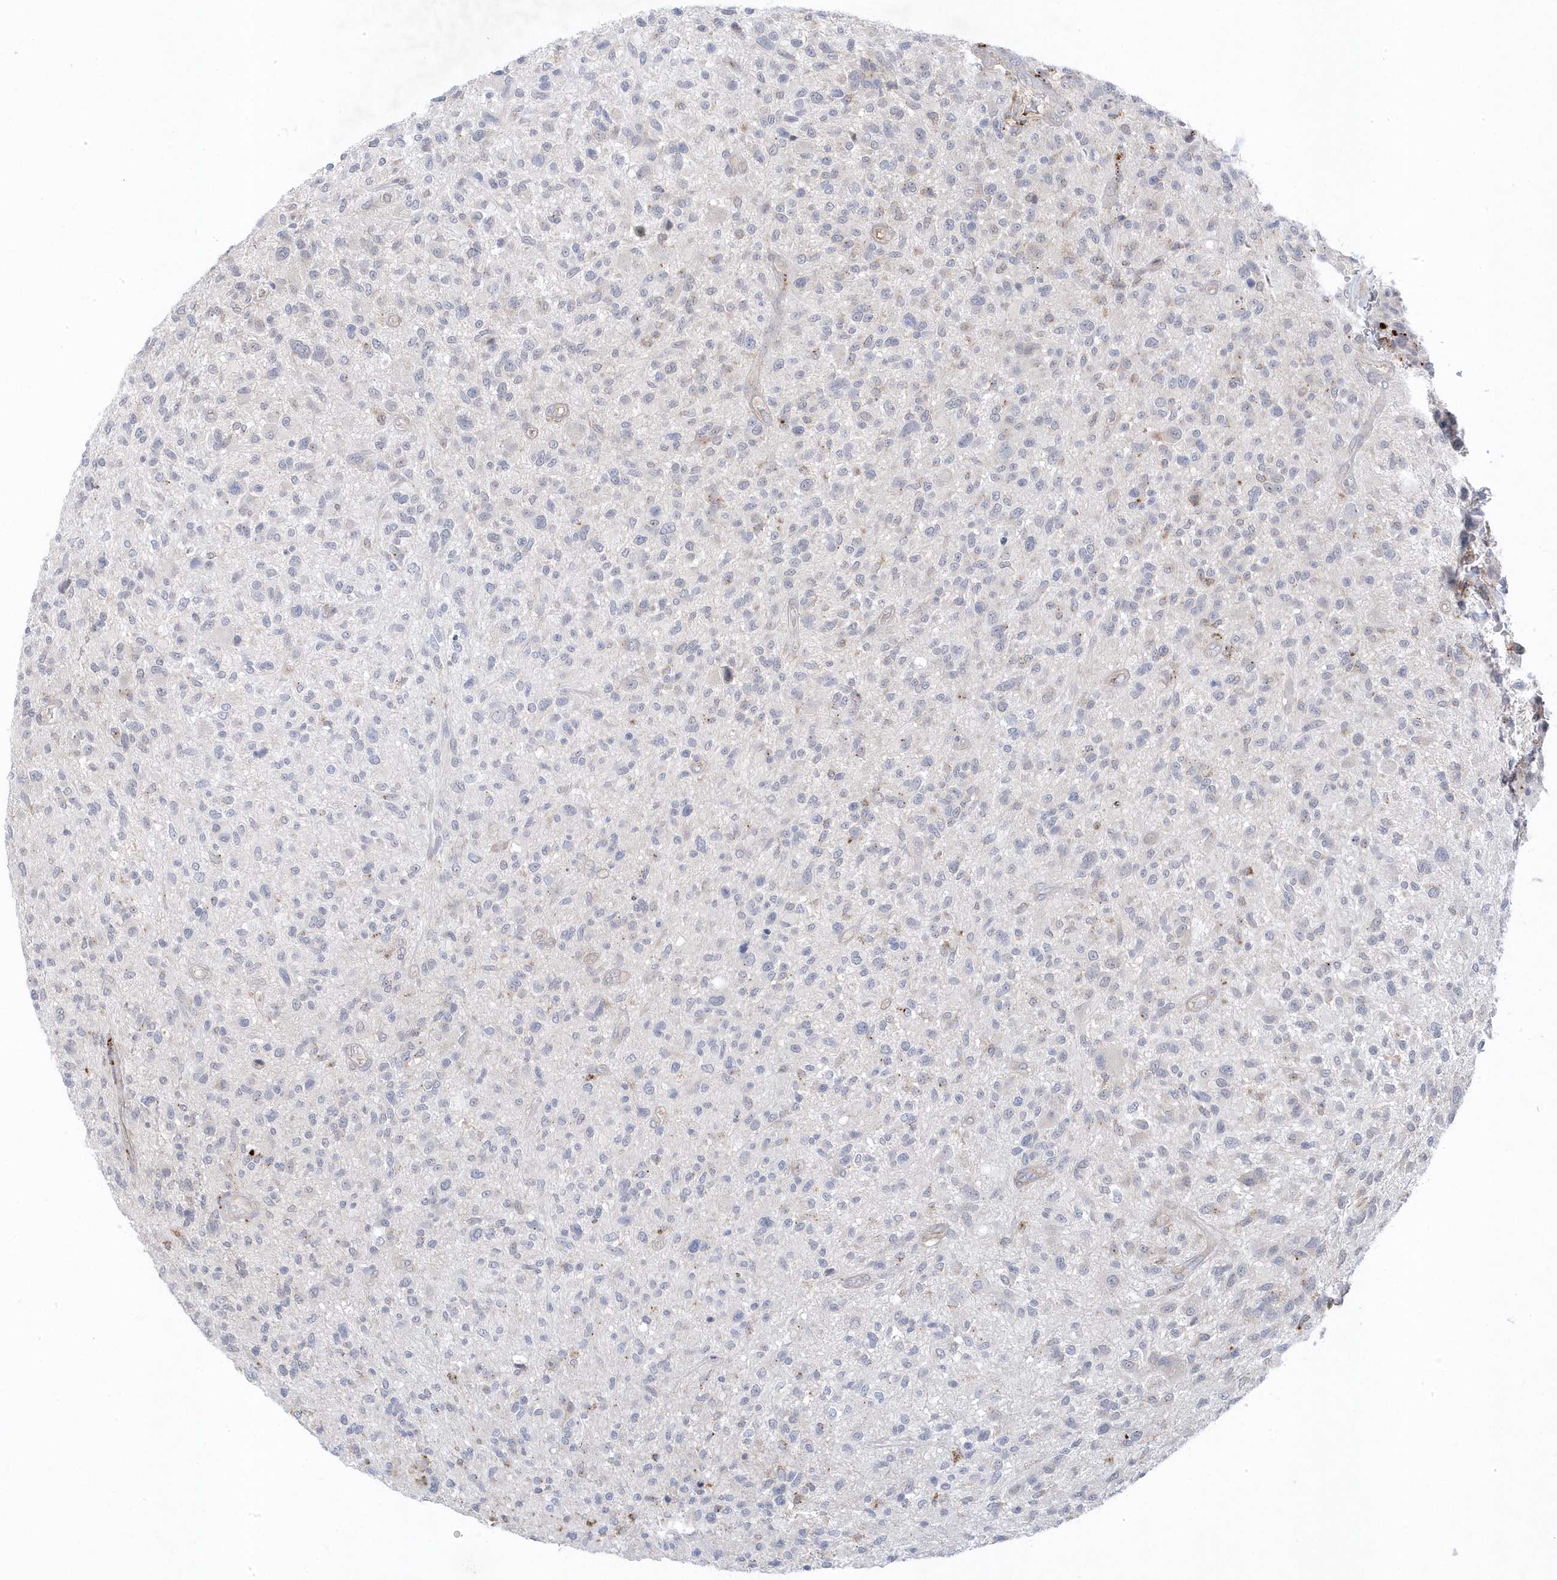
{"staining": {"intensity": "negative", "quantity": "none", "location": "none"}, "tissue": "glioma", "cell_type": "Tumor cells", "image_type": "cancer", "snomed": [{"axis": "morphology", "description": "Glioma, malignant, High grade"}, {"axis": "topography", "description": "Brain"}], "caption": "Protein analysis of malignant glioma (high-grade) displays no significant positivity in tumor cells.", "gene": "ANAPC1", "patient": {"sex": "male", "age": 47}}